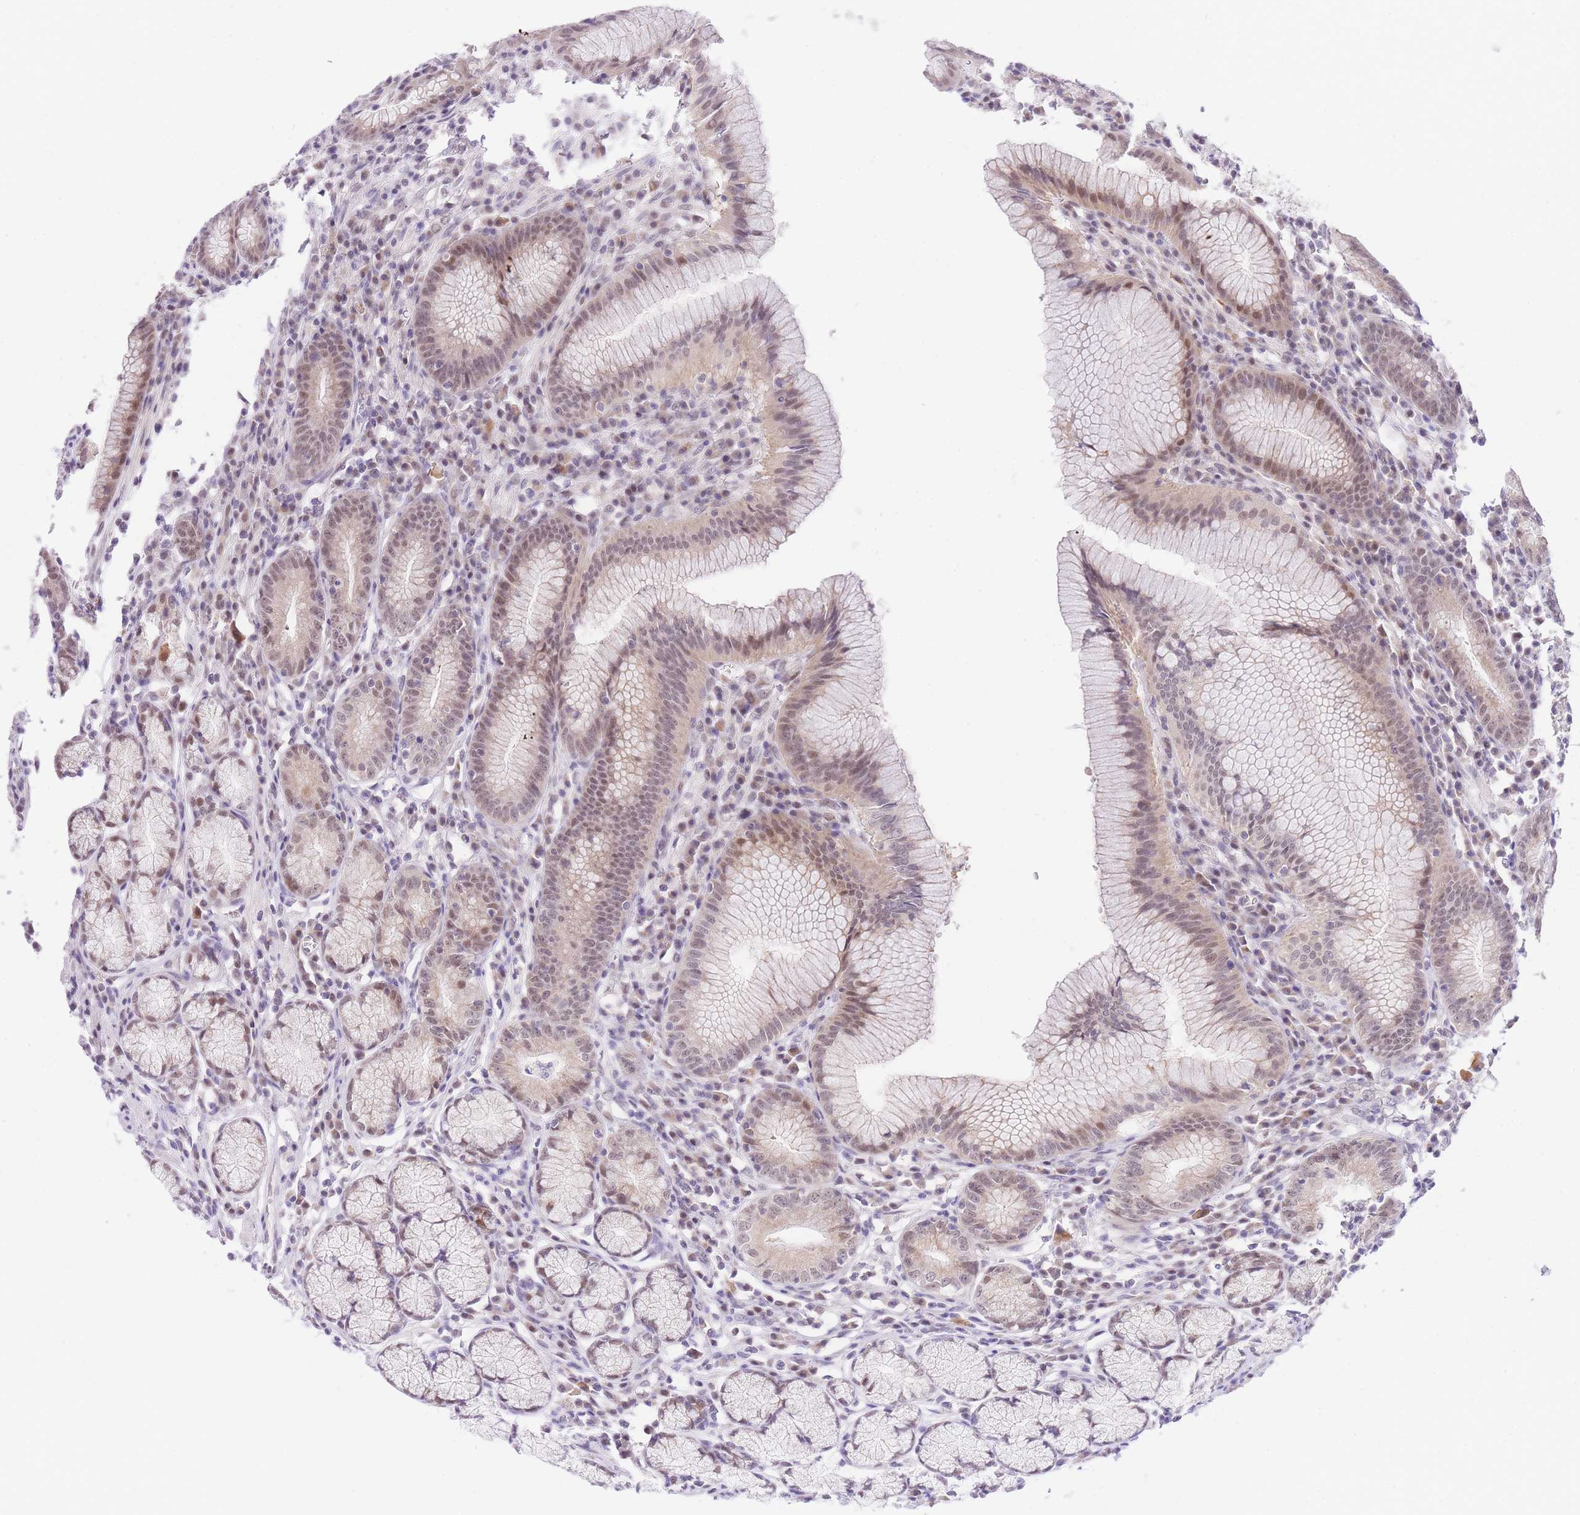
{"staining": {"intensity": "moderate", "quantity": ">75%", "location": "cytoplasmic/membranous,nuclear"}, "tissue": "stomach", "cell_type": "Glandular cells", "image_type": "normal", "snomed": [{"axis": "morphology", "description": "Normal tissue, NOS"}, {"axis": "topography", "description": "Stomach"}], "caption": "Immunohistochemical staining of unremarkable stomach exhibits moderate cytoplasmic/membranous,nuclear protein positivity in approximately >75% of glandular cells.", "gene": "UBXN7", "patient": {"sex": "male", "age": 55}}